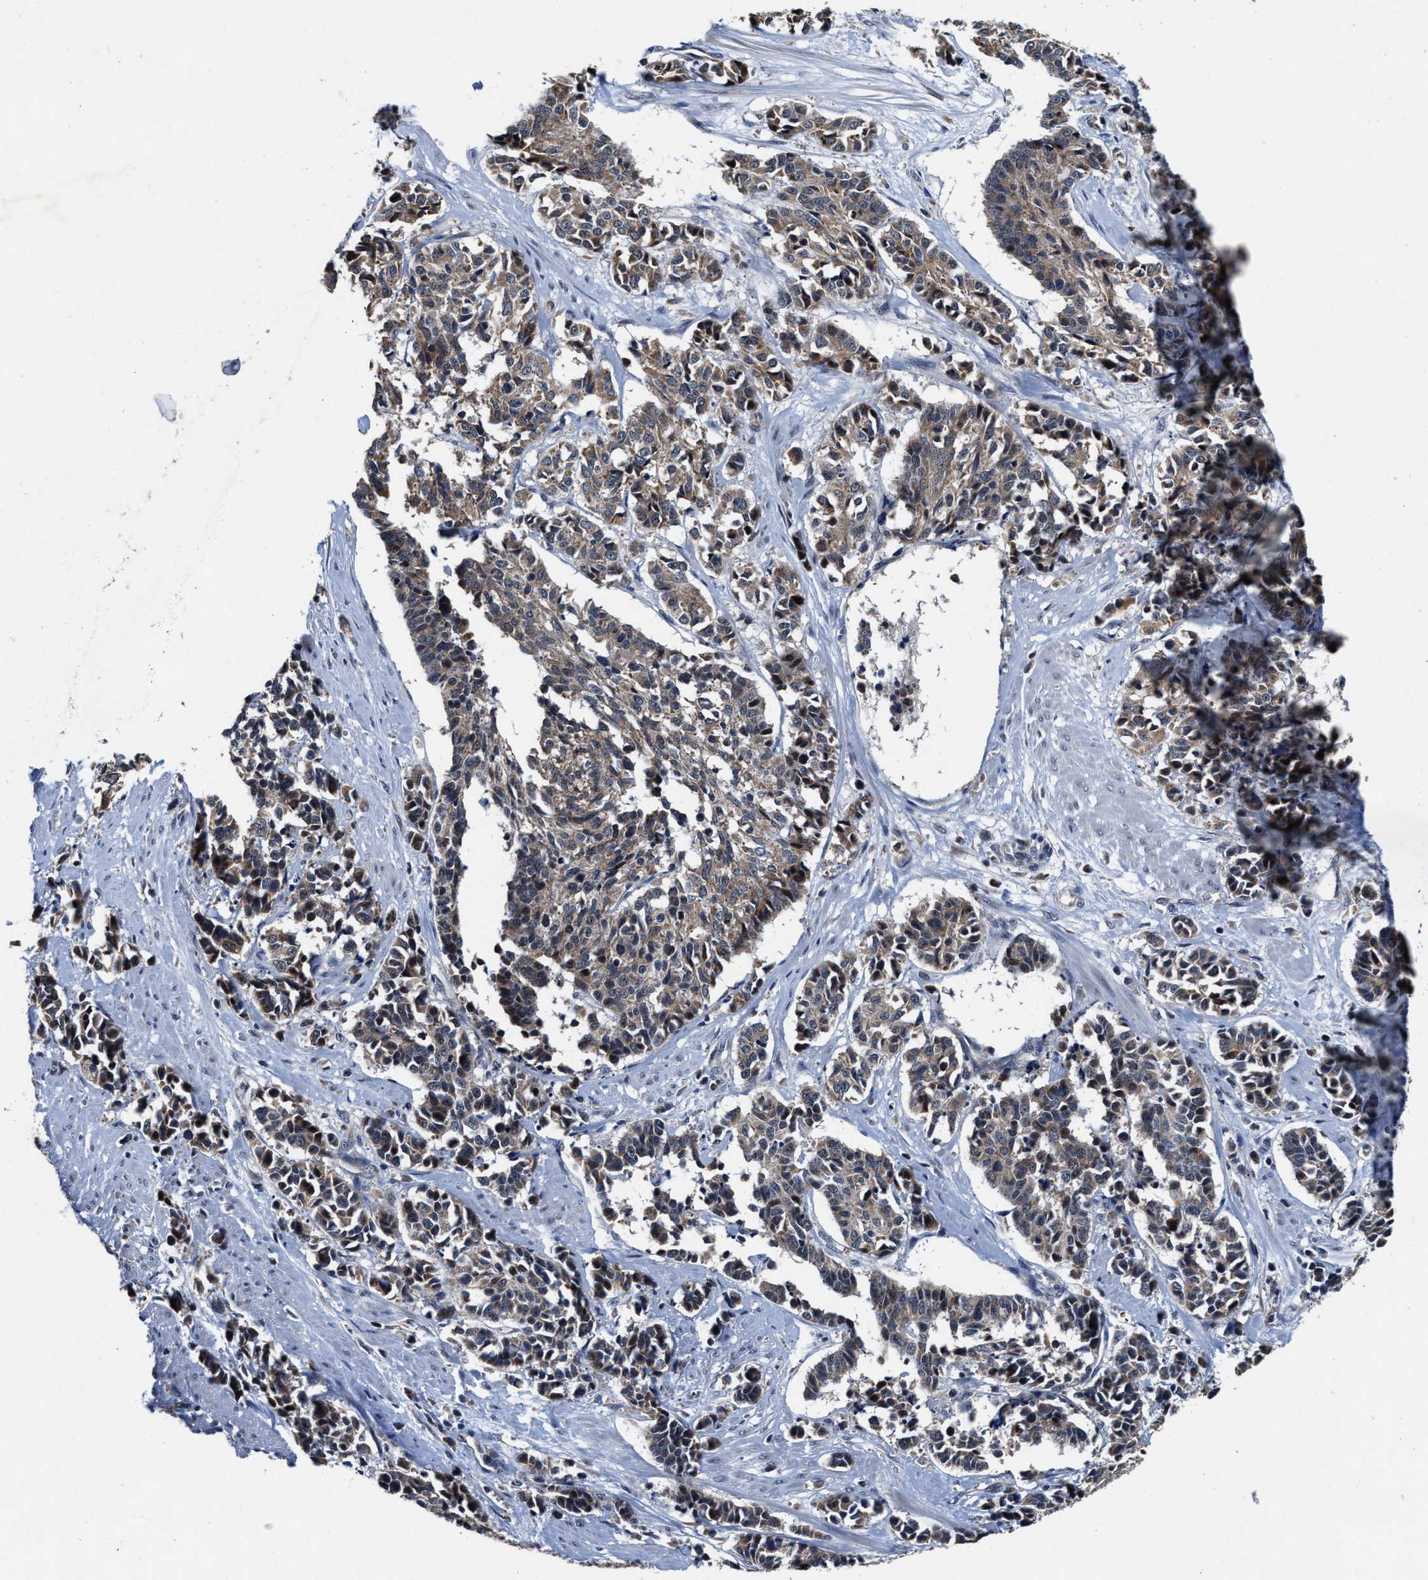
{"staining": {"intensity": "weak", "quantity": ">75%", "location": "cytoplasmic/membranous"}, "tissue": "cervical cancer", "cell_type": "Tumor cells", "image_type": "cancer", "snomed": [{"axis": "morphology", "description": "Squamous cell carcinoma, NOS"}, {"axis": "topography", "description": "Cervix"}], "caption": "This image reveals immunohistochemistry staining of cervical squamous cell carcinoma, with low weak cytoplasmic/membranous expression in approximately >75% of tumor cells.", "gene": "TMEM53", "patient": {"sex": "female", "age": 35}}